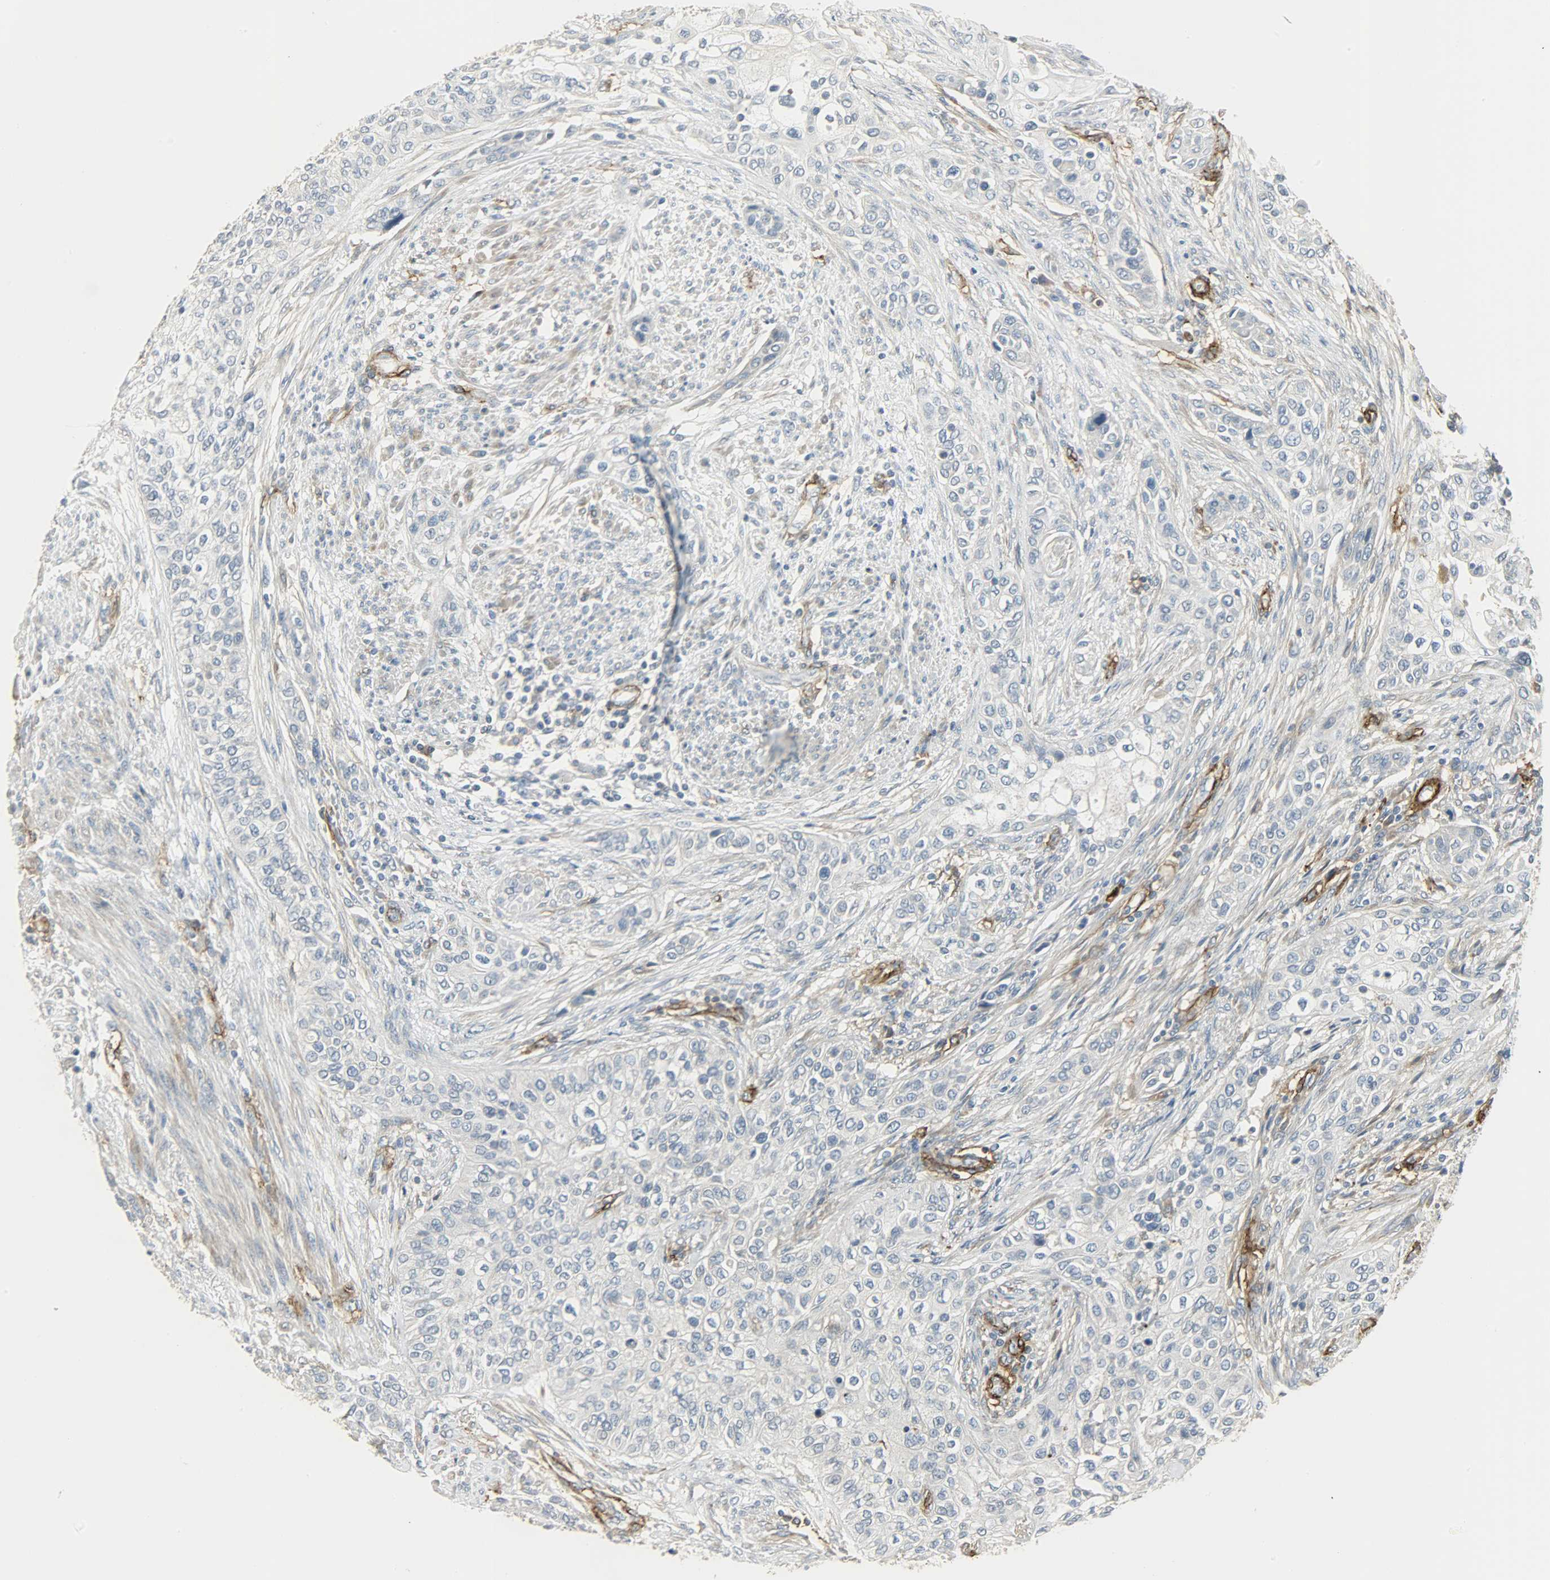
{"staining": {"intensity": "negative", "quantity": "none", "location": "none"}, "tissue": "urothelial cancer", "cell_type": "Tumor cells", "image_type": "cancer", "snomed": [{"axis": "morphology", "description": "Urothelial carcinoma, High grade"}, {"axis": "topography", "description": "Urinary bladder"}], "caption": "Tumor cells show no significant staining in urothelial carcinoma (high-grade).", "gene": "ENPEP", "patient": {"sex": "male", "age": 74}}